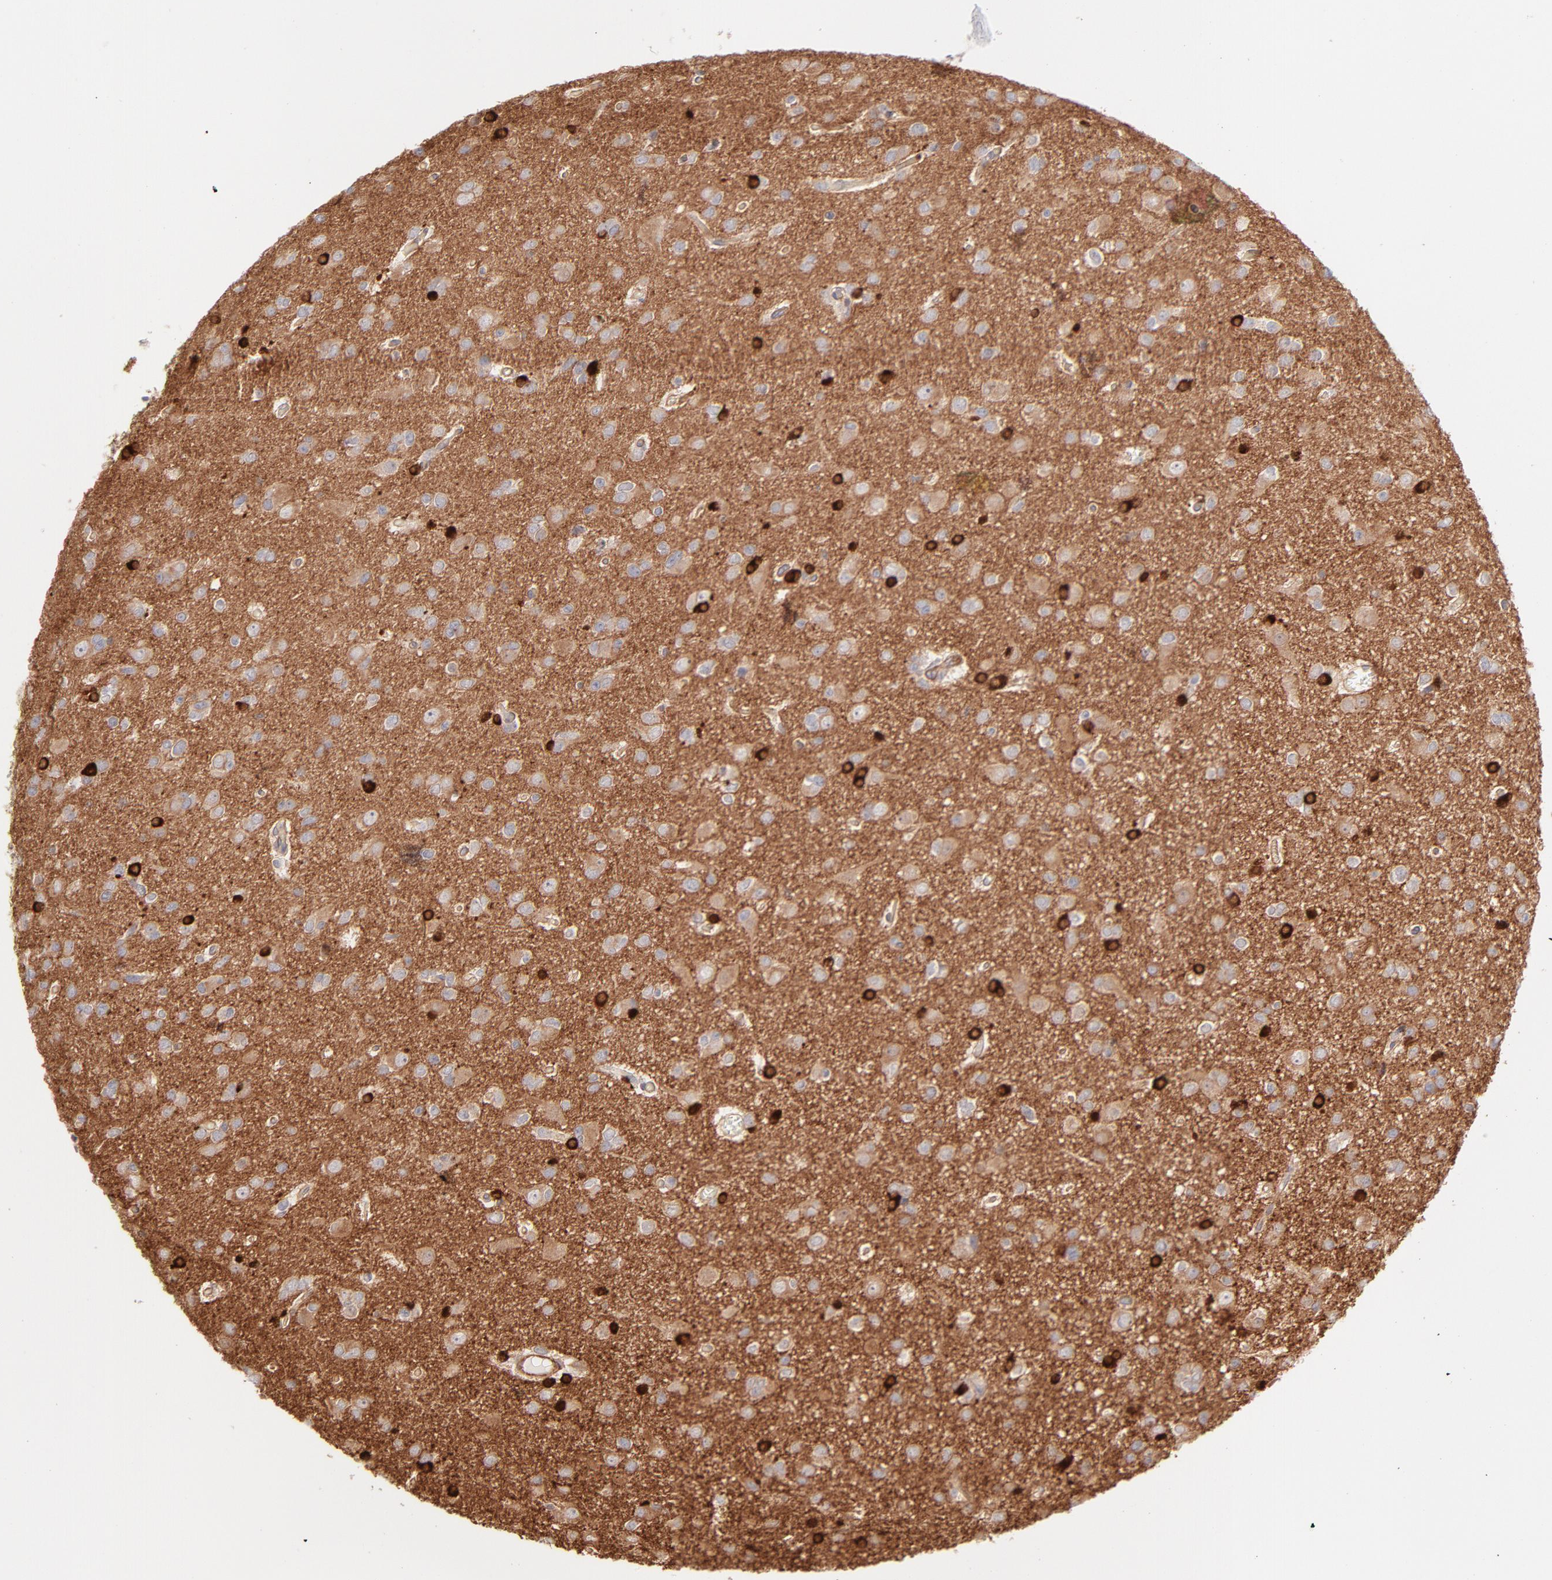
{"staining": {"intensity": "strong", "quantity": "<25%", "location": "cytoplasmic/membranous,nuclear"}, "tissue": "glioma", "cell_type": "Tumor cells", "image_type": "cancer", "snomed": [{"axis": "morphology", "description": "Glioma, malignant, Low grade"}, {"axis": "topography", "description": "Brain"}], "caption": "Protein staining of glioma tissue demonstrates strong cytoplasmic/membranous and nuclear staining in approximately <25% of tumor cells. The staining was performed using DAB (3,3'-diaminobenzidine), with brown indicating positive protein expression. Nuclei are stained blue with hematoxylin.", "gene": "LDLRAP1", "patient": {"sex": "male", "age": 42}}